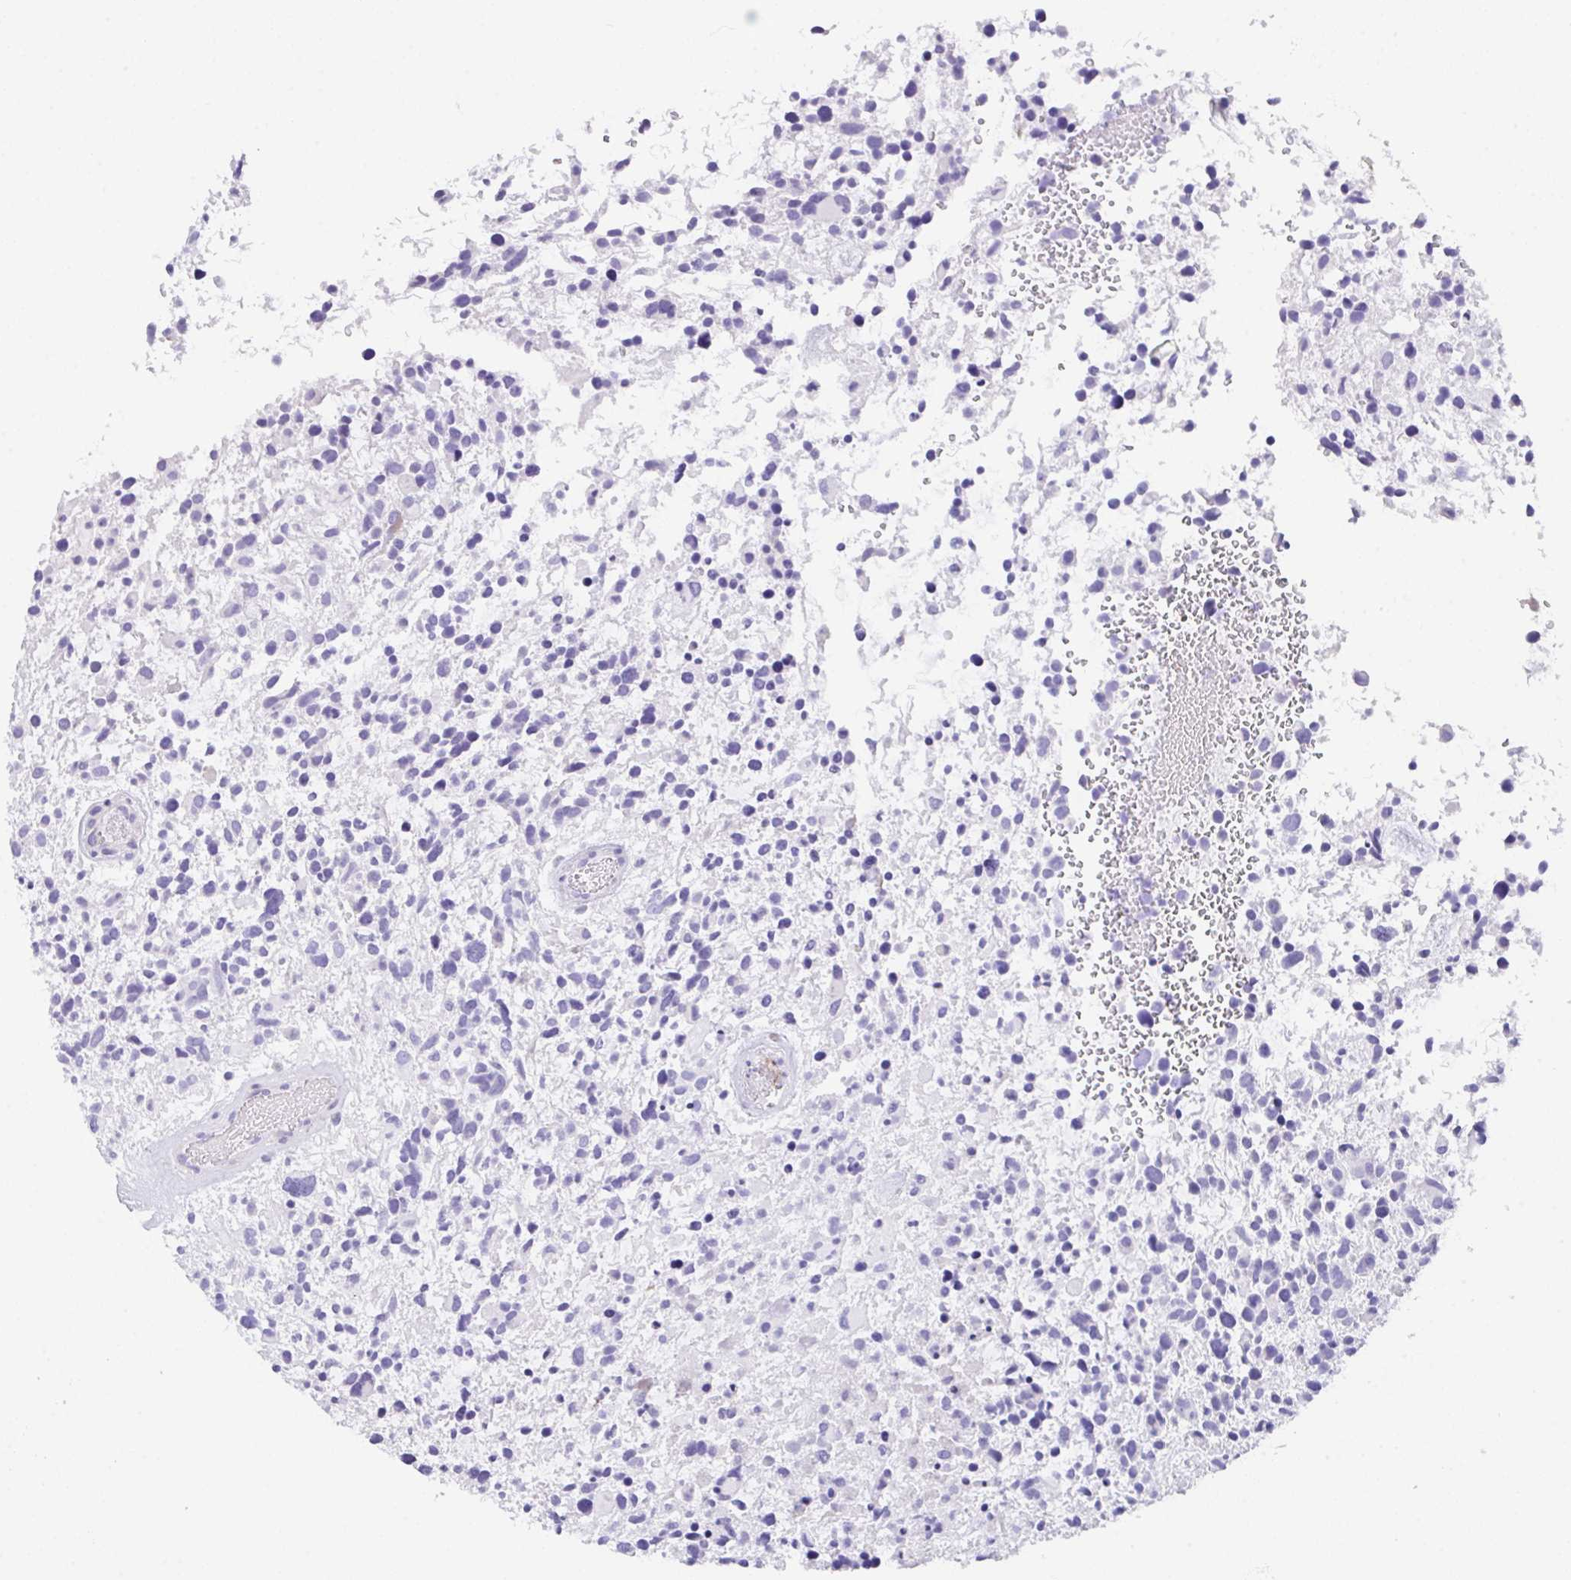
{"staining": {"intensity": "negative", "quantity": "none", "location": "none"}, "tissue": "glioma", "cell_type": "Tumor cells", "image_type": "cancer", "snomed": [{"axis": "morphology", "description": "Glioma, malignant, High grade"}, {"axis": "topography", "description": "Brain"}], "caption": "The IHC micrograph has no significant staining in tumor cells of glioma tissue. Brightfield microscopy of immunohistochemistry (IHC) stained with DAB (brown) and hematoxylin (blue), captured at high magnification.", "gene": "TRAF4", "patient": {"sex": "female", "age": 11}}